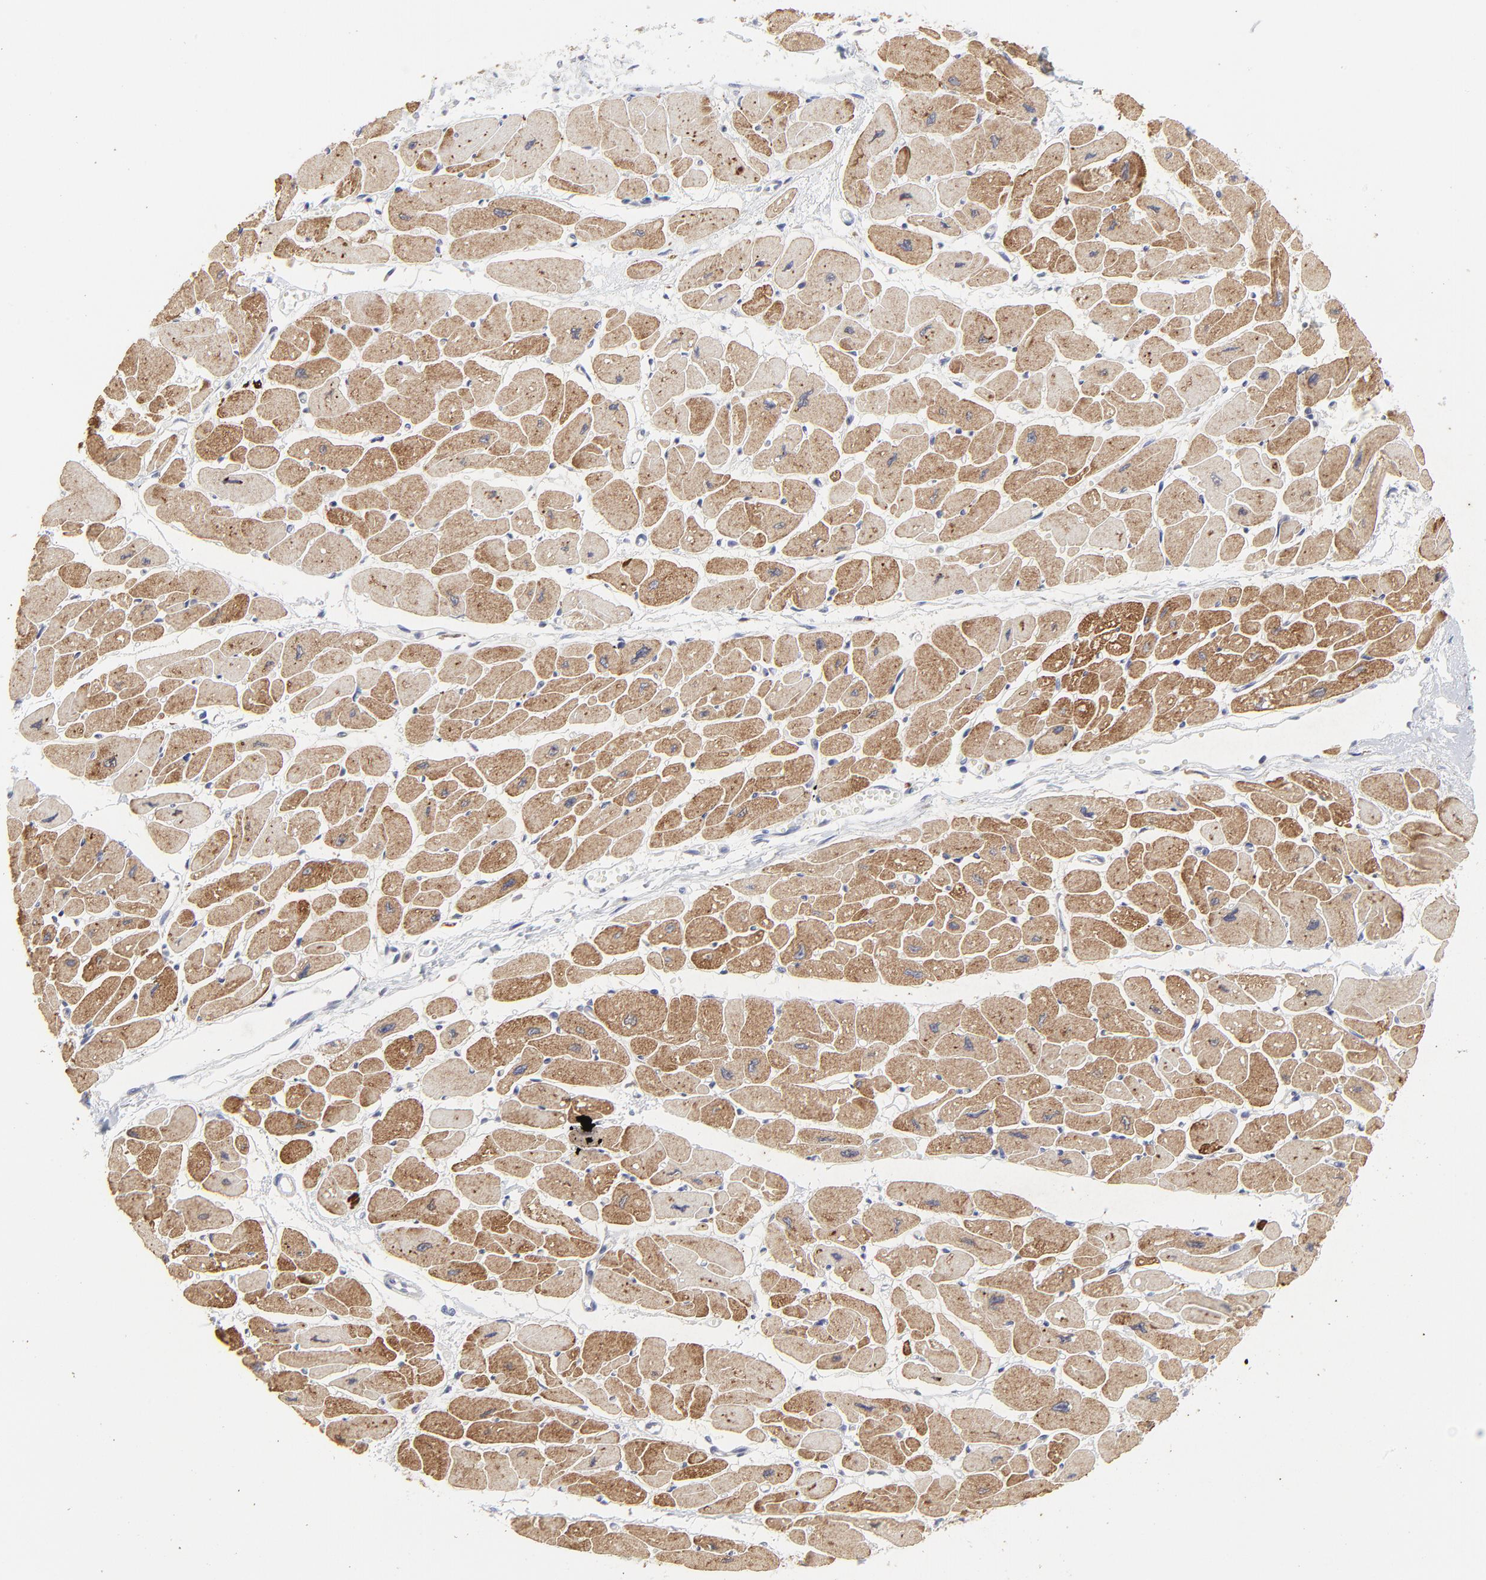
{"staining": {"intensity": "moderate", "quantity": ">75%", "location": "cytoplasmic/membranous"}, "tissue": "heart muscle", "cell_type": "Cardiomyocytes", "image_type": "normal", "snomed": [{"axis": "morphology", "description": "Normal tissue, NOS"}, {"axis": "topography", "description": "Heart"}], "caption": "About >75% of cardiomyocytes in normal heart muscle display moderate cytoplasmic/membranous protein expression as visualized by brown immunohistochemical staining.", "gene": "NCAPH", "patient": {"sex": "female", "age": 54}}